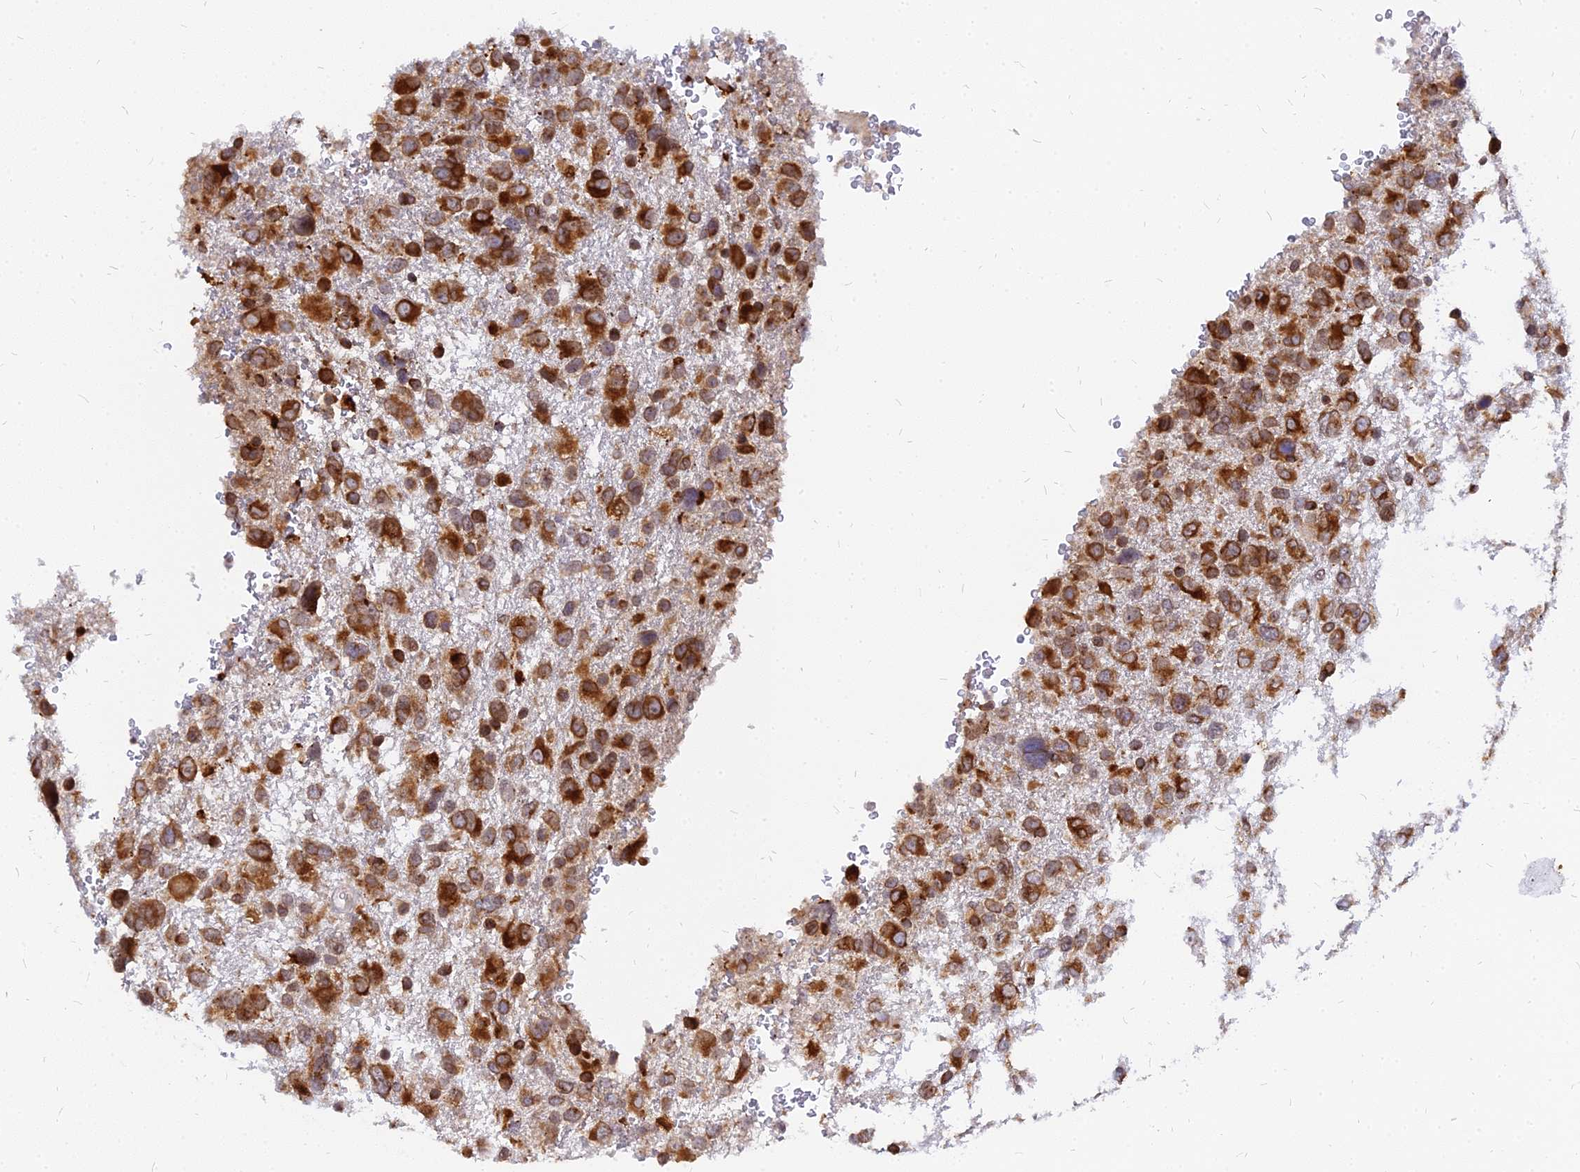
{"staining": {"intensity": "strong", "quantity": ">75%", "location": "cytoplasmic/membranous"}, "tissue": "glioma", "cell_type": "Tumor cells", "image_type": "cancer", "snomed": [{"axis": "morphology", "description": "Glioma, malignant, High grade"}, {"axis": "topography", "description": "Brain"}], "caption": "Strong cytoplasmic/membranous staining is identified in approximately >75% of tumor cells in malignant high-grade glioma.", "gene": "RNF121", "patient": {"sex": "male", "age": 61}}